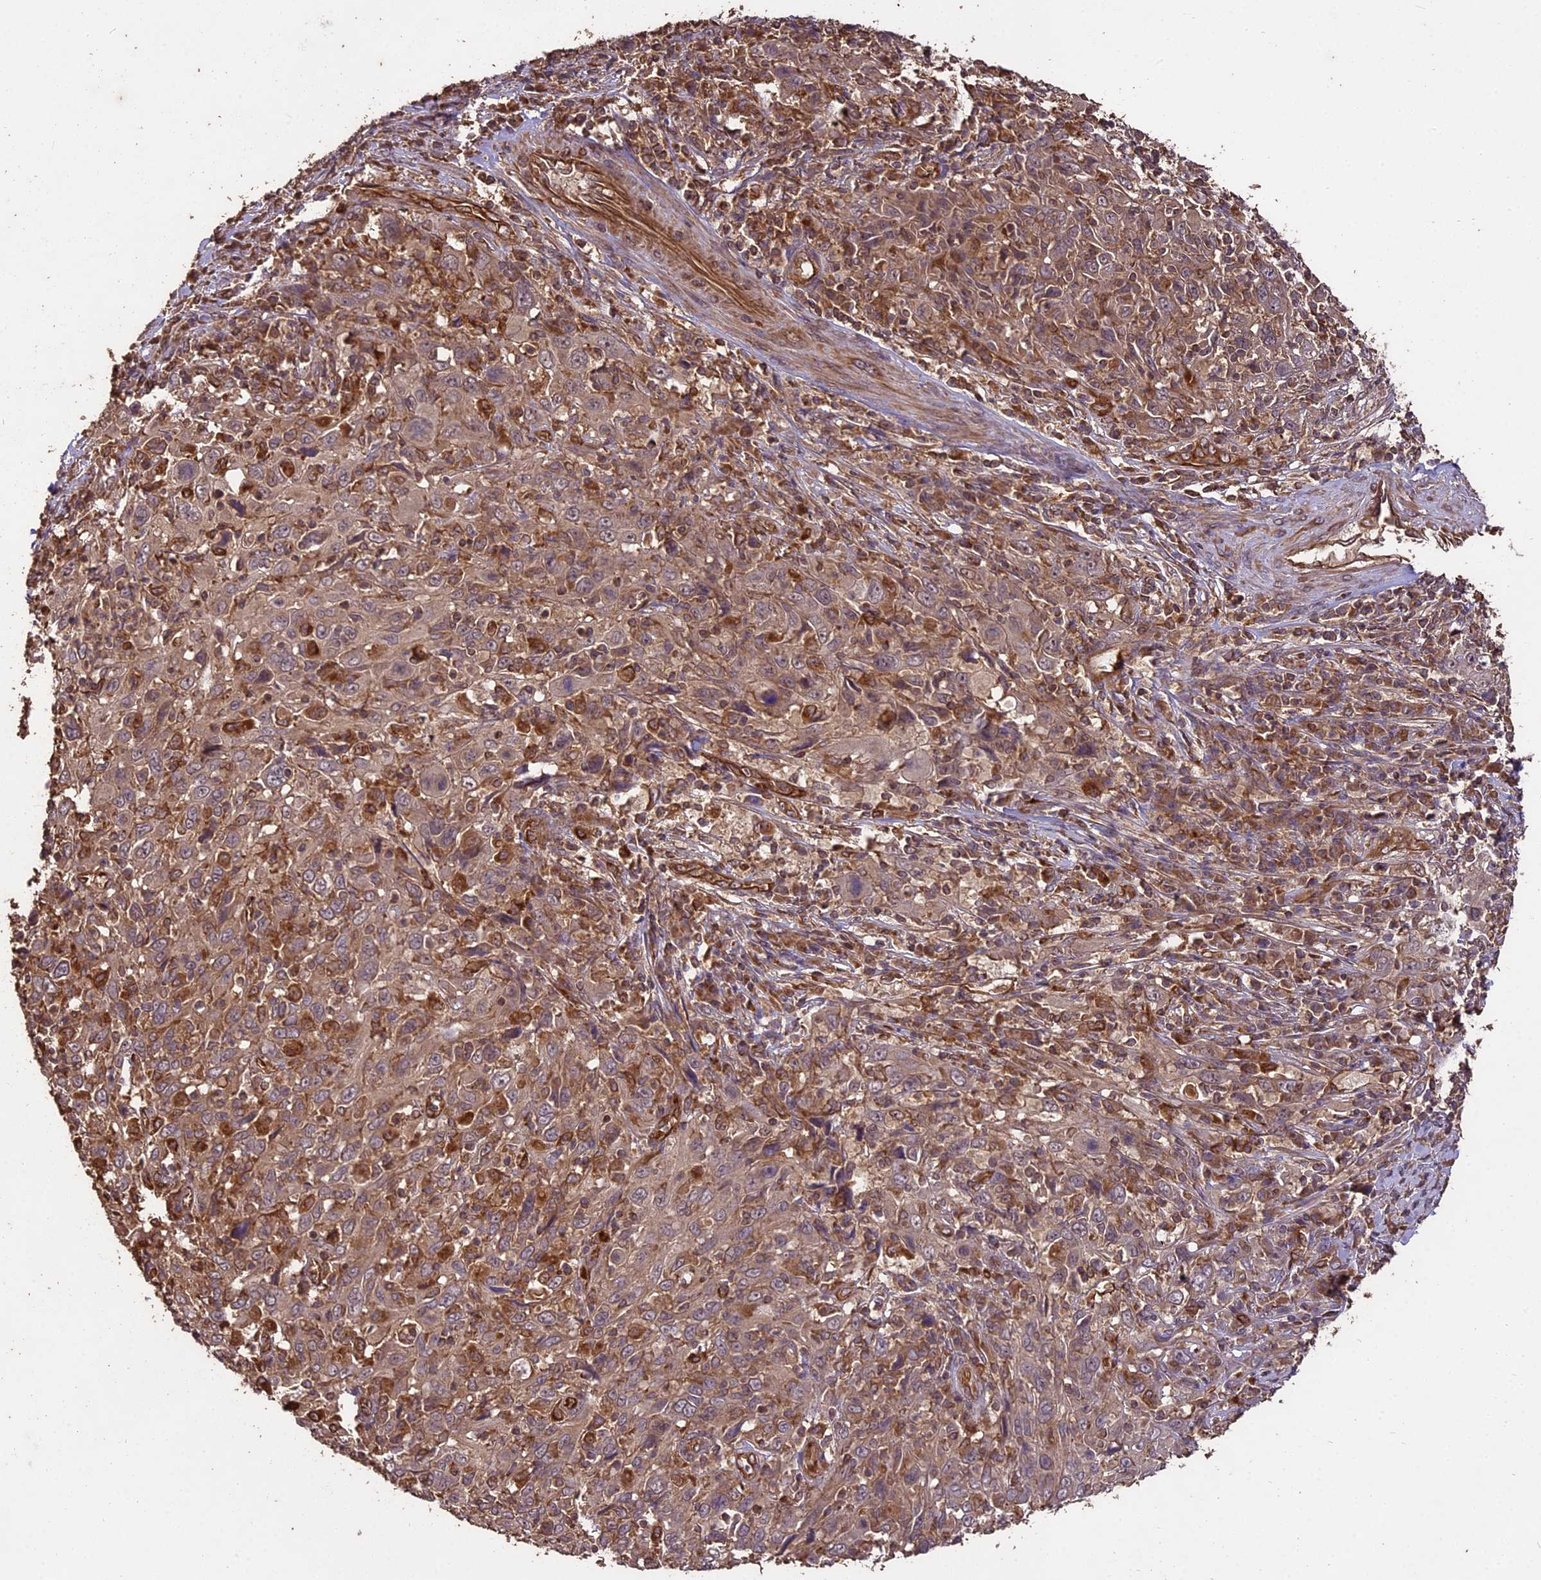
{"staining": {"intensity": "weak", "quantity": ">75%", "location": "cytoplasmic/membranous"}, "tissue": "cervical cancer", "cell_type": "Tumor cells", "image_type": "cancer", "snomed": [{"axis": "morphology", "description": "Squamous cell carcinoma, NOS"}, {"axis": "topography", "description": "Cervix"}], "caption": "Immunohistochemical staining of human cervical squamous cell carcinoma reveals weak cytoplasmic/membranous protein expression in about >75% of tumor cells. (DAB (3,3'-diaminobenzidine) IHC, brown staining for protein, blue staining for nuclei).", "gene": "TTLL10", "patient": {"sex": "female", "age": 46}}